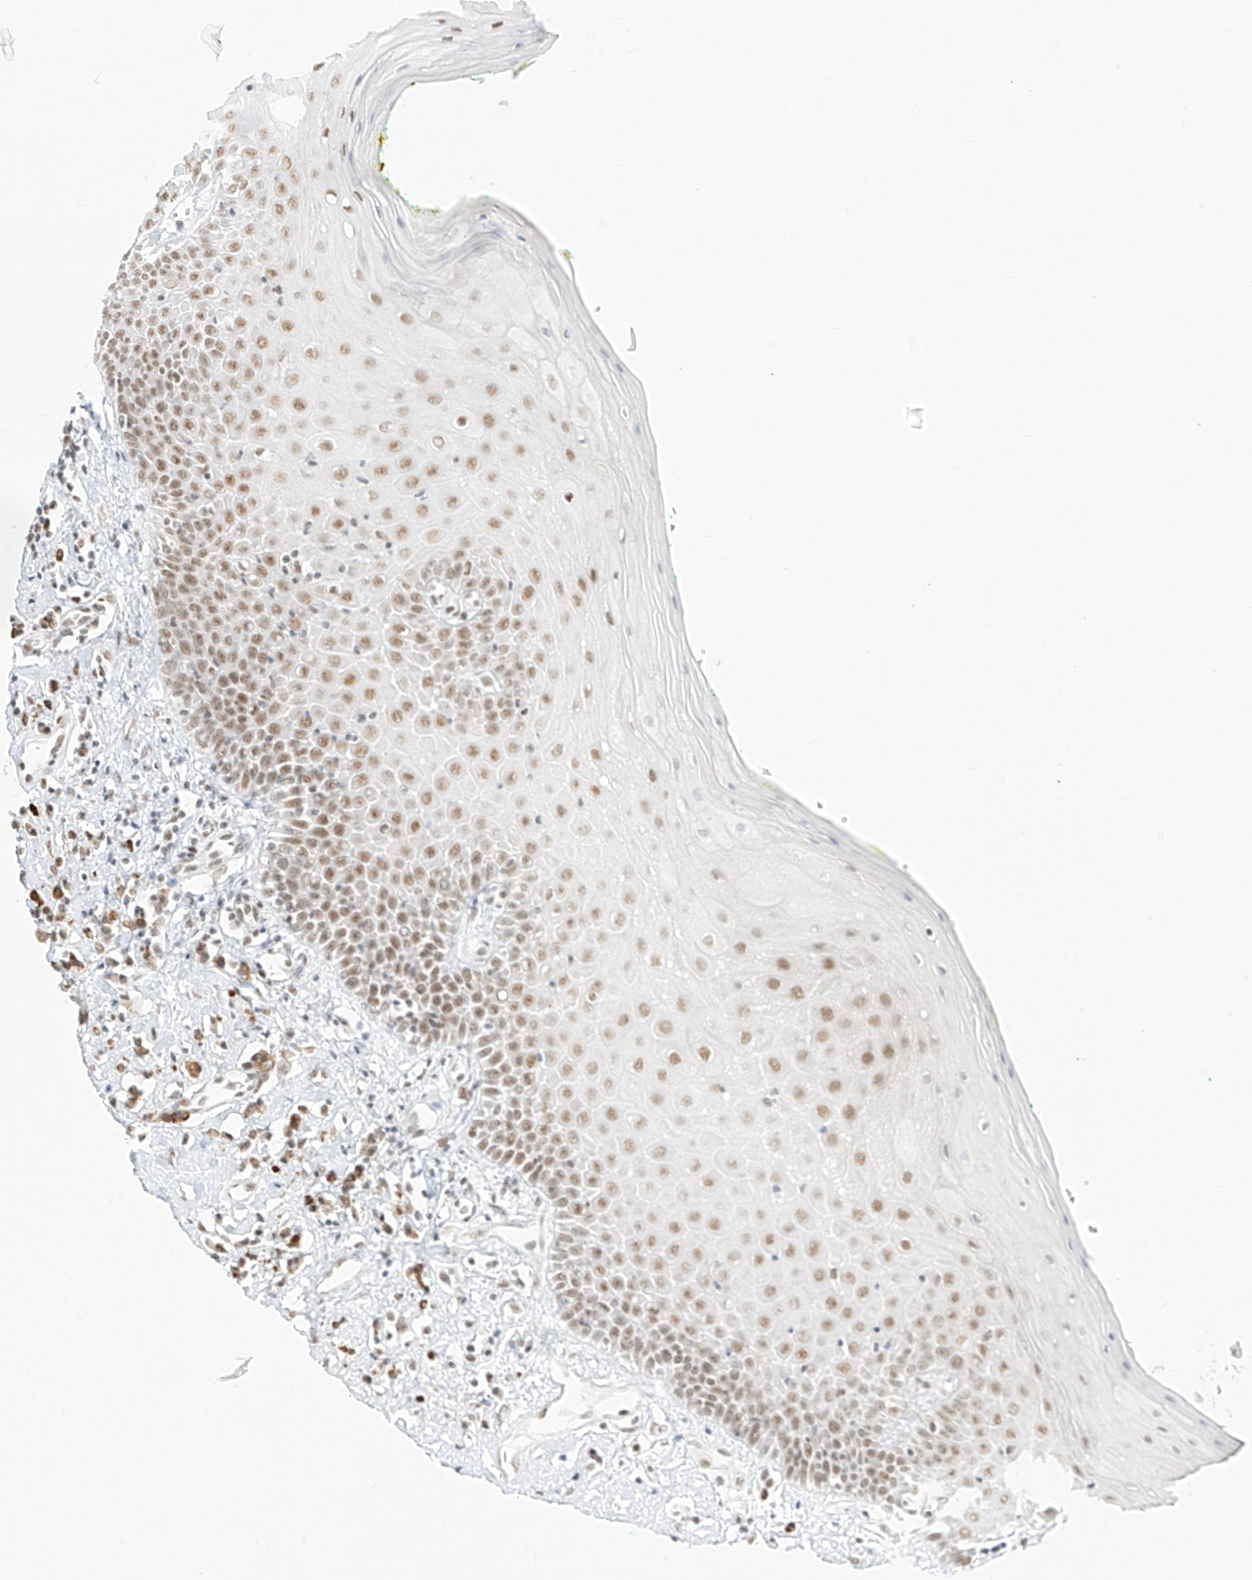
{"staining": {"intensity": "moderate", "quantity": ">75%", "location": "nuclear"}, "tissue": "oral mucosa", "cell_type": "Squamous epithelial cells", "image_type": "normal", "snomed": [{"axis": "morphology", "description": "Normal tissue, NOS"}, {"axis": "morphology", "description": "Squamous cell carcinoma, NOS"}, {"axis": "topography", "description": "Oral tissue"}, {"axis": "topography", "description": "Head-Neck"}], "caption": "Moderate nuclear positivity for a protein is appreciated in about >75% of squamous epithelial cells of unremarkable oral mucosa using immunohistochemistry (IHC).", "gene": "SUPT5H", "patient": {"sex": "female", "age": 70}}